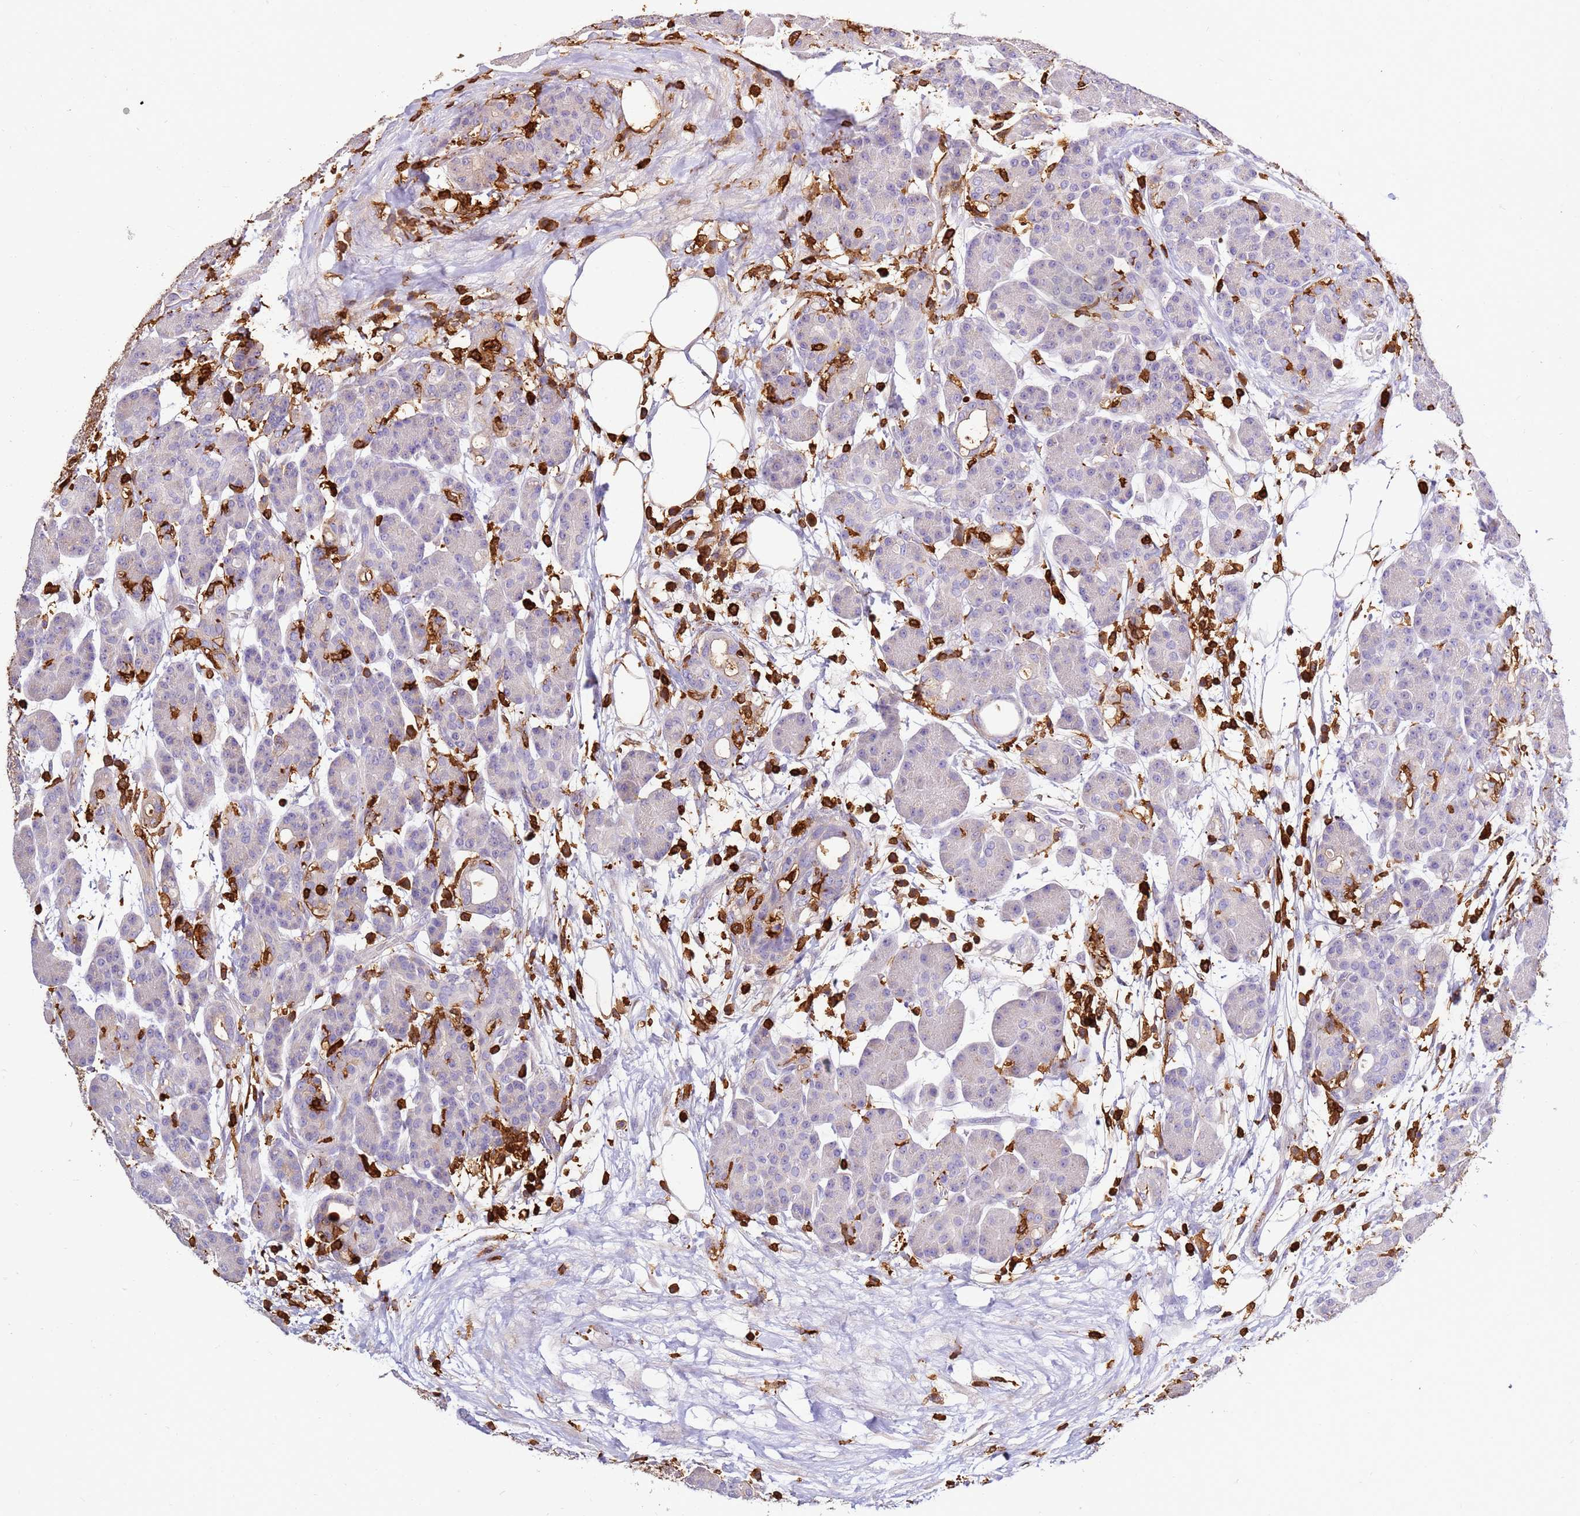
{"staining": {"intensity": "negative", "quantity": "none", "location": "none"}, "tissue": "pancreas", "cell_type": "Exocrine glandular cells", "image_type": "normal", "snomed": [{"axis": "morphology", "description": "Normal tissue, NOS"}, {"axis": "topography", "description": "Pancreas"}], "caption": "Immunohistochemistry (IHC) photomicrograph of unremarkable pancreas stained for a protein (brown), which exhibits no expression in exocrine glandular cells.", "gene": "CORO1A", "patient": {"sex": "male", "age": 63}}